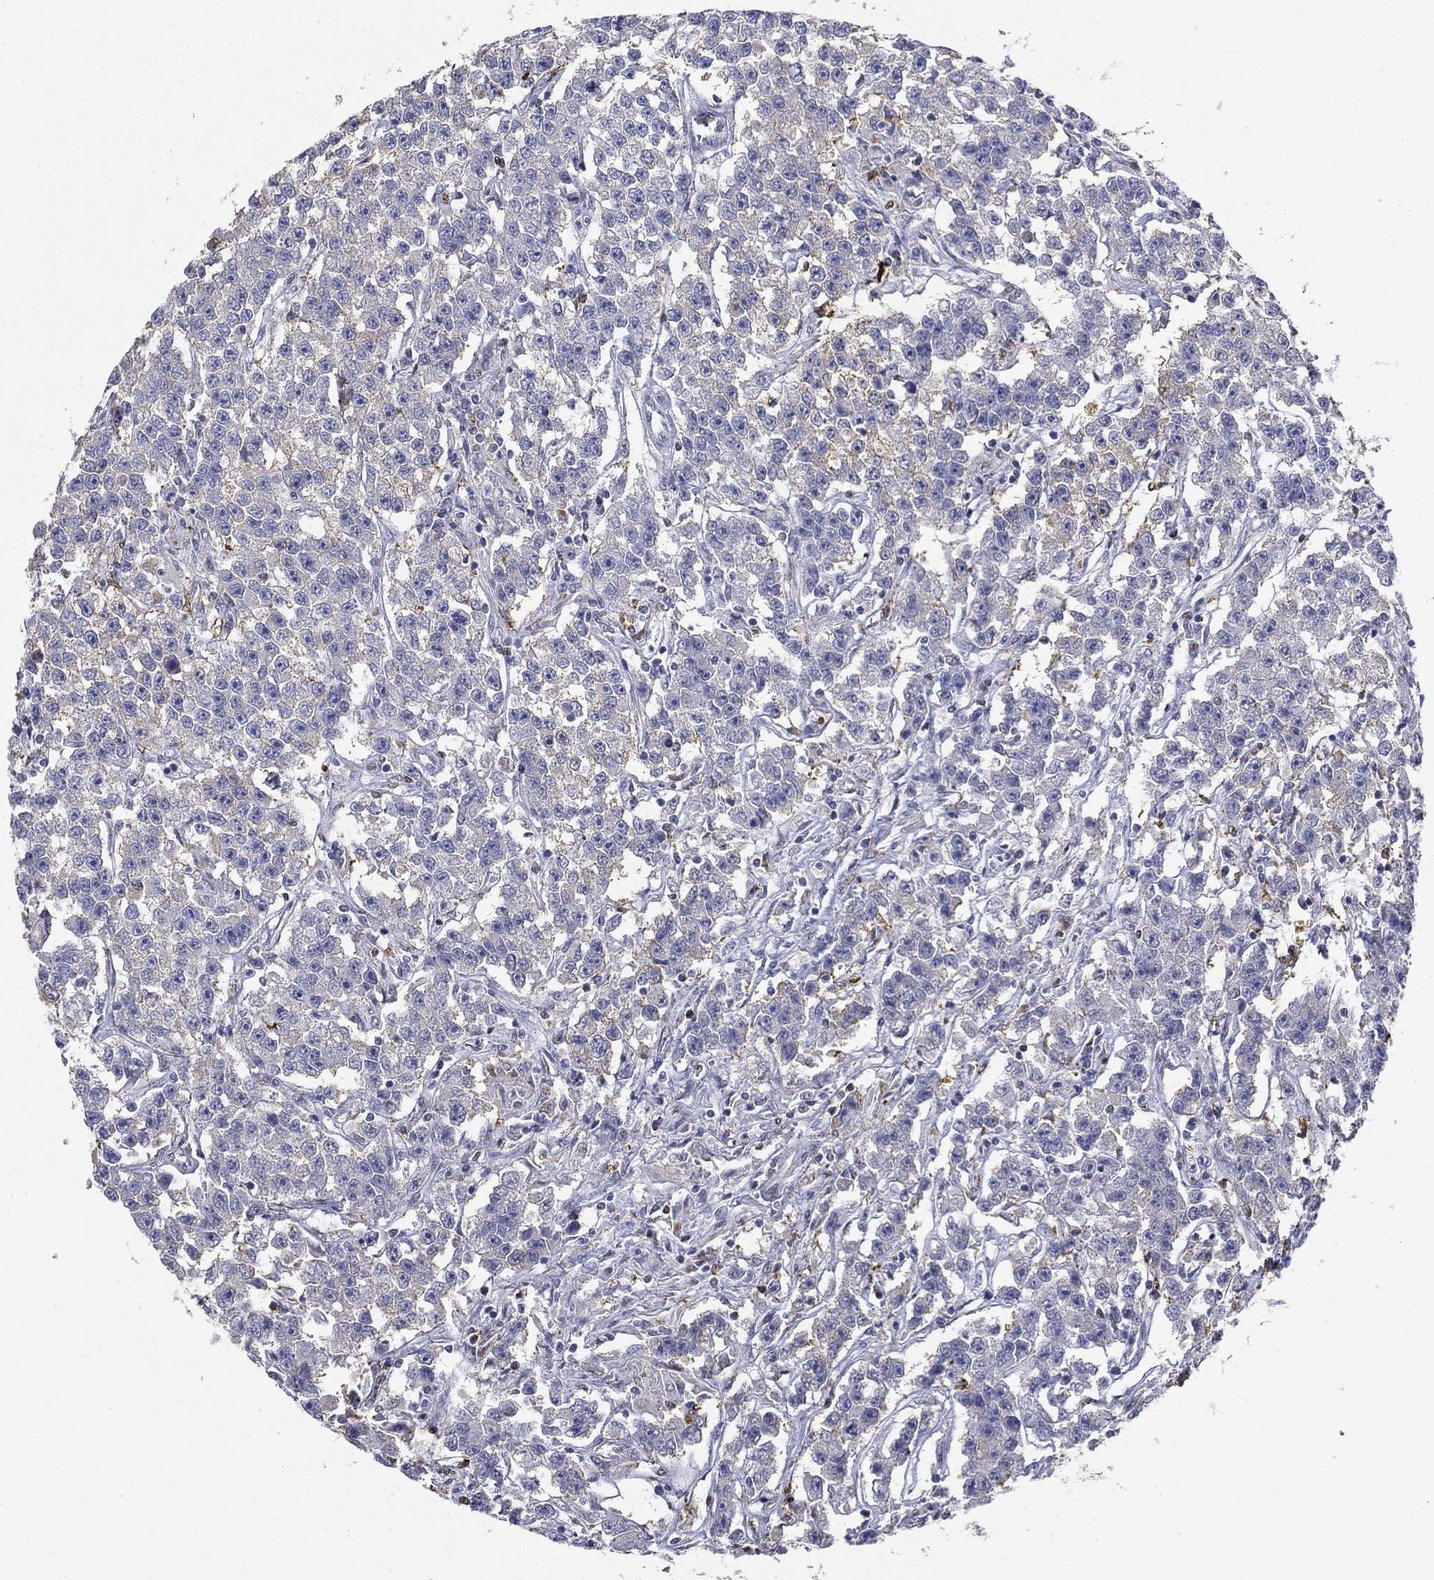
{"staining": {"intensity": "negative", "quantity": "none", "location": "none"}, "tissue": "testis cancer", "cell_type": "Tumor cells", "image_type": "cancer", "snomed": [{"axis": "morphology", "description": "Seminoma, NOS"}, {"axis": "topography", "description": "Testis"}], "caption": "The image exhibits no significant expression in tumor cells of testis cancer.", "gene": "IGSF8", "patient": {"sex": "male", "age": 59}}